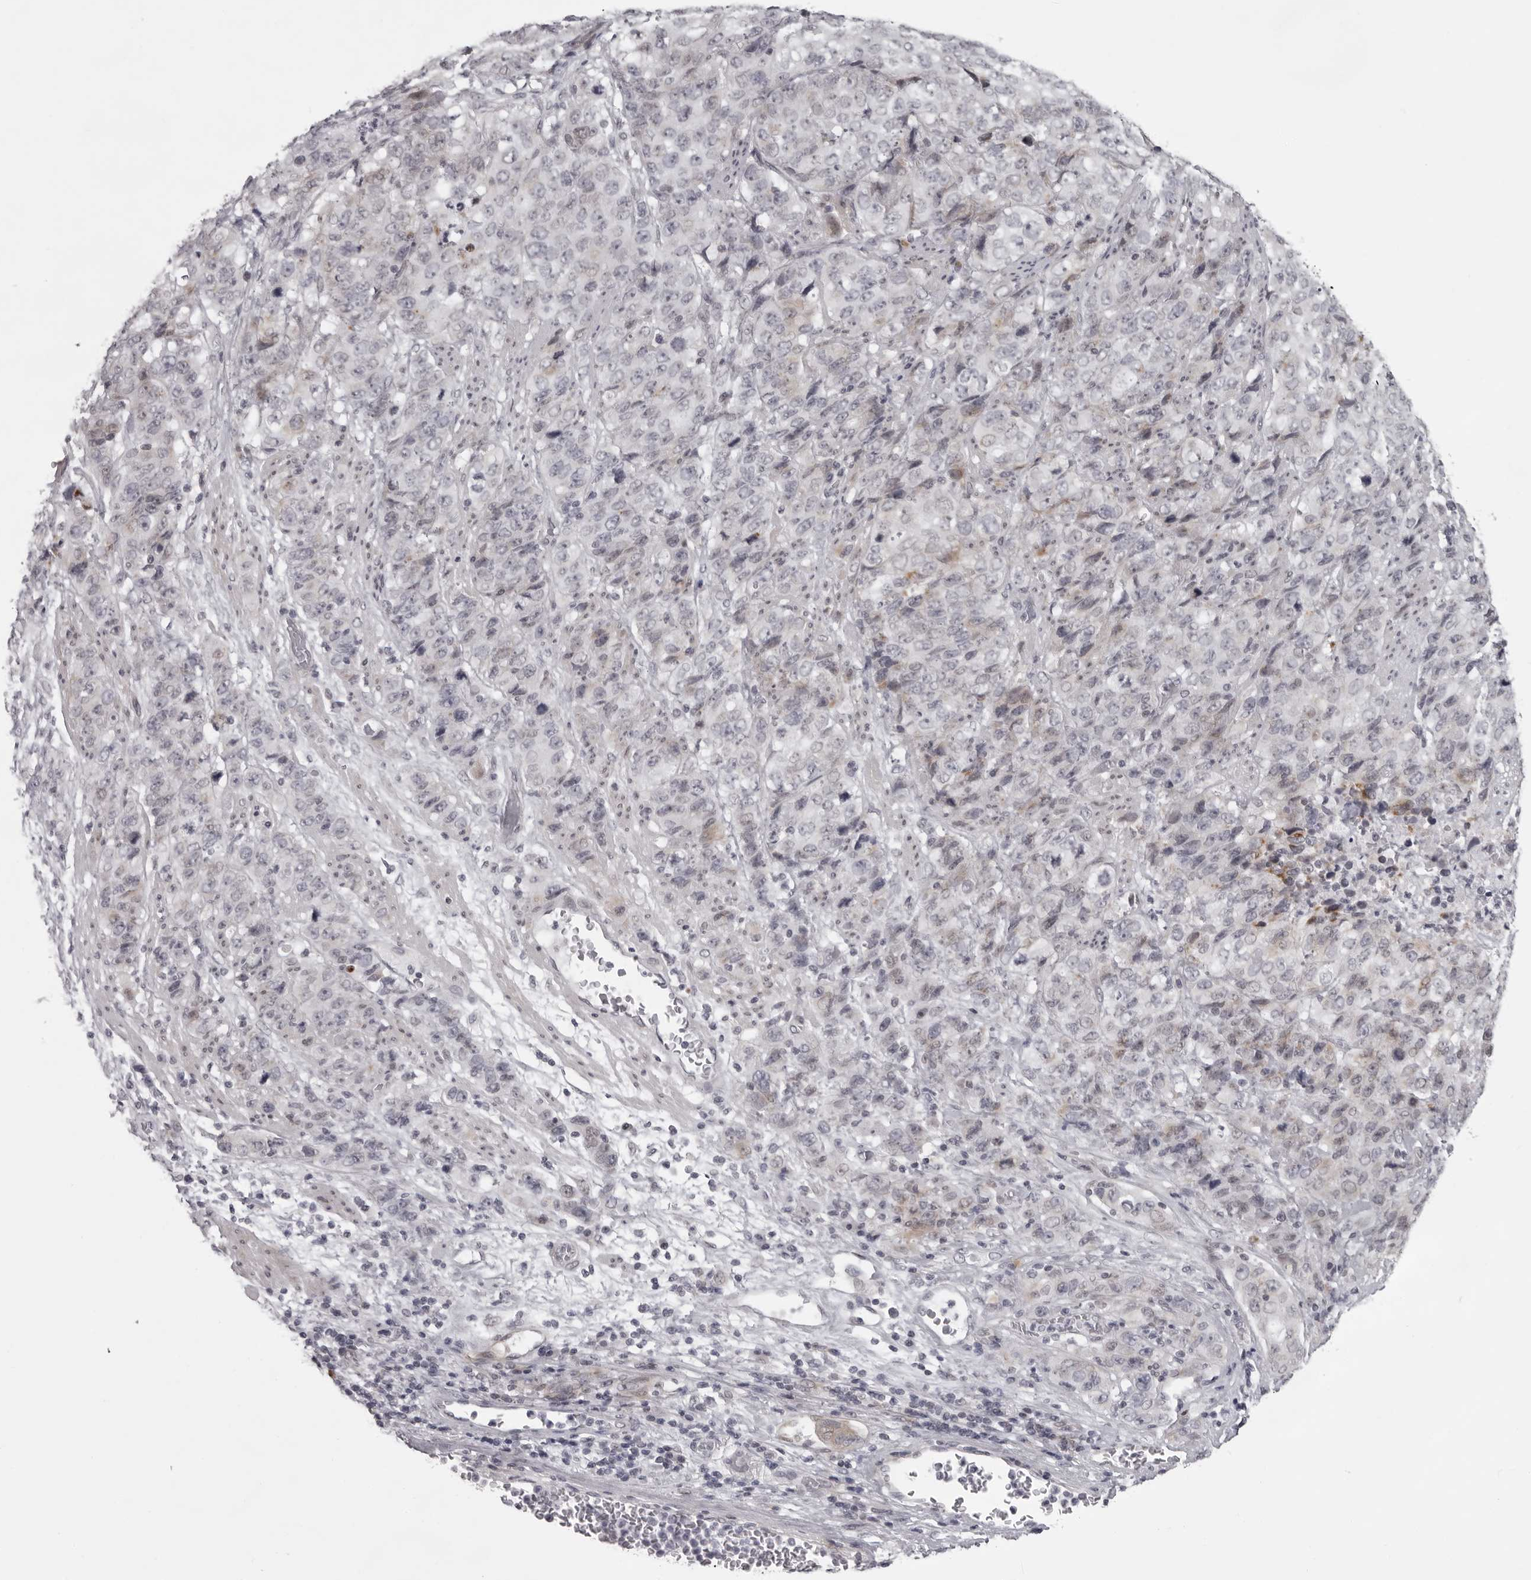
{"staining": {"intensity": "negative", "quantity": "none", "location": "none"}, "tissue": "stomach cancer", "cell_type": "Tumor cells", "image_type": "cancer", "snomed": [{"axis": "morphology", "description": "Adenocarcinoma, NOS"}, {"axis": "topography", "description": "Stomach"}], "caption": "Immunohistochemical staining of human stomach cancer (adenocarcinoma) demonstrates no significant staining in tumor cells.", "gene": "NUDT18", "patient": {"sex": "male", "age": 48}}